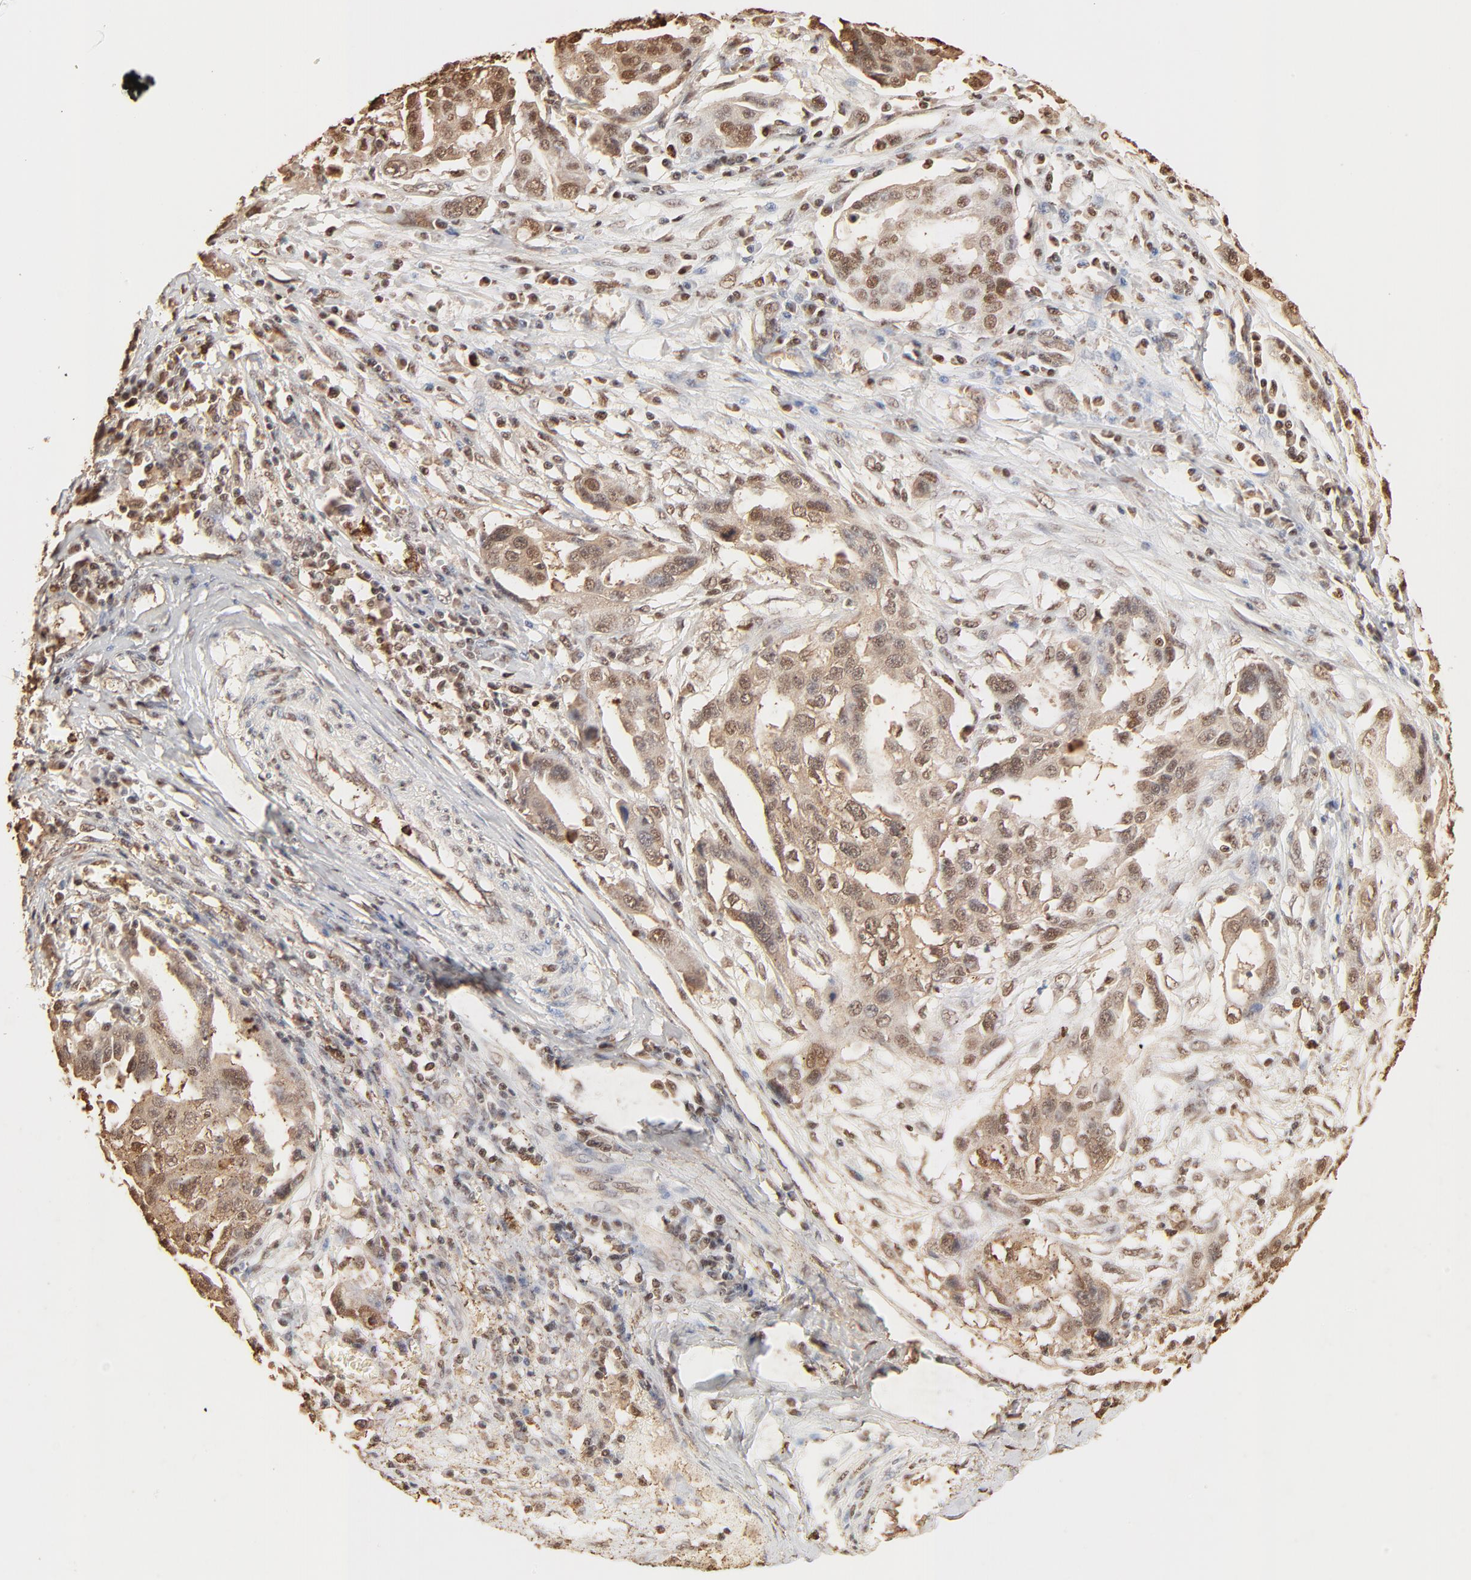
{"staining": {"intensity": "strong", "quantity": ">75%", "location": "cytoplasmic/membranous,nuclear"}, "tissue": "ovarian cancer", "cell_type": "Tumor cells", "image_type": "cancer", "snomed": [{"axis": "morphology", "description": "Carcinoma, endometroid"}, {"axis": "topography", "description": "Ovary"}], "caption": "A photomicrograph of human ovarian cancer stained for a protein shows strong cytoplasmic/membranous and nuclear brown staining in tumor cells. (DAB IHC with brightfield microscopy, high magnification).", "gene": "FAM50A", "patient": {"sex": "female", "age": 75}}